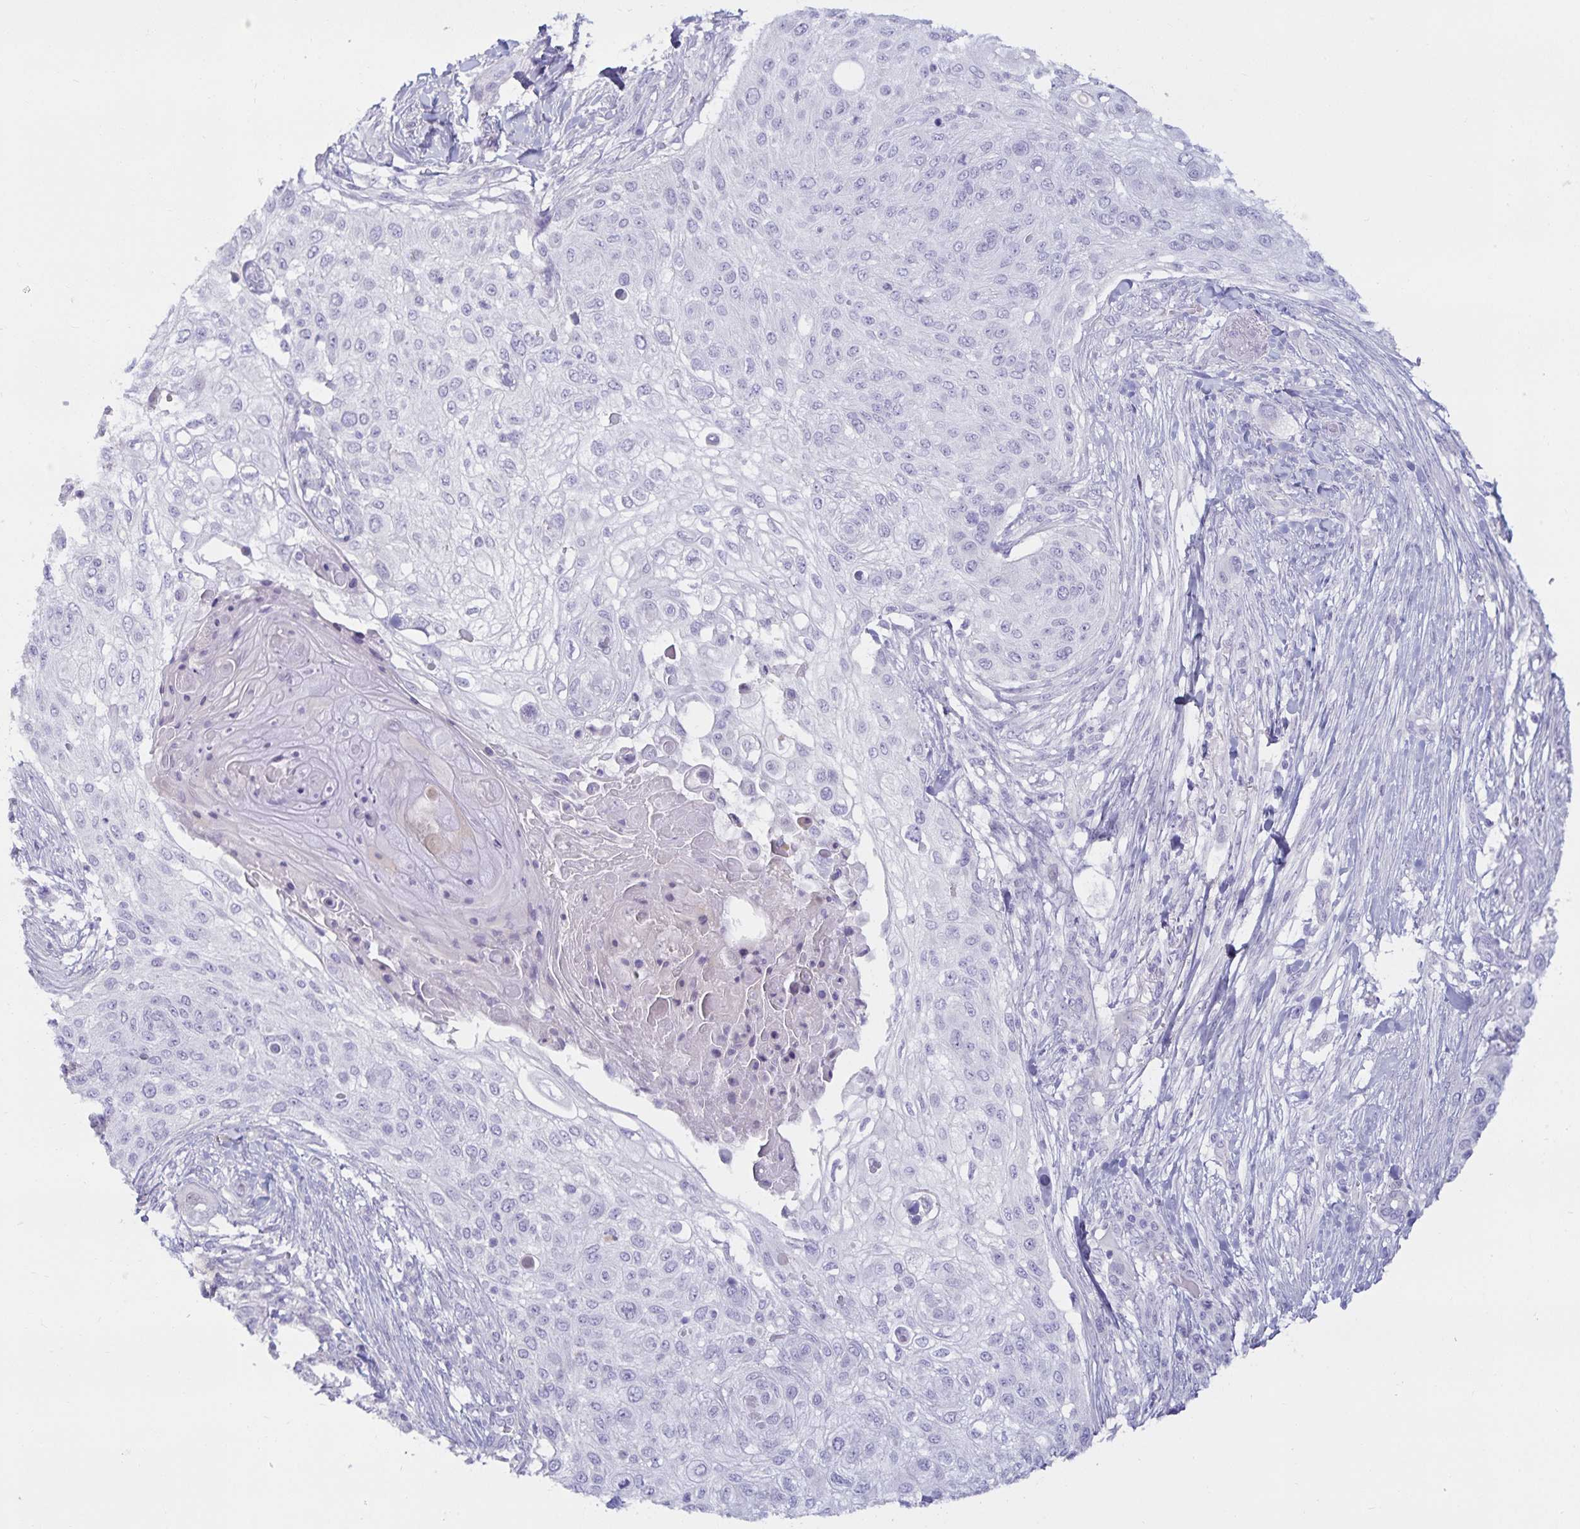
{"staining": {"intensity": "negative", "quantity": "none", "location": "none"}, "tissue": "skin cancer", "cell_type": "Tumor cells", "image_type": "cancer", "snomed": [{"axis": "morphology", "description": "Squamous cell carcinoma, NOS"}, {"axis": "topography", "description": "Skin"}], "caption": "Tumor cells are negative for protein expression in human skin cancer.", "gene": "SPAG4", "patient": {"sex": "female", "age": 87}}